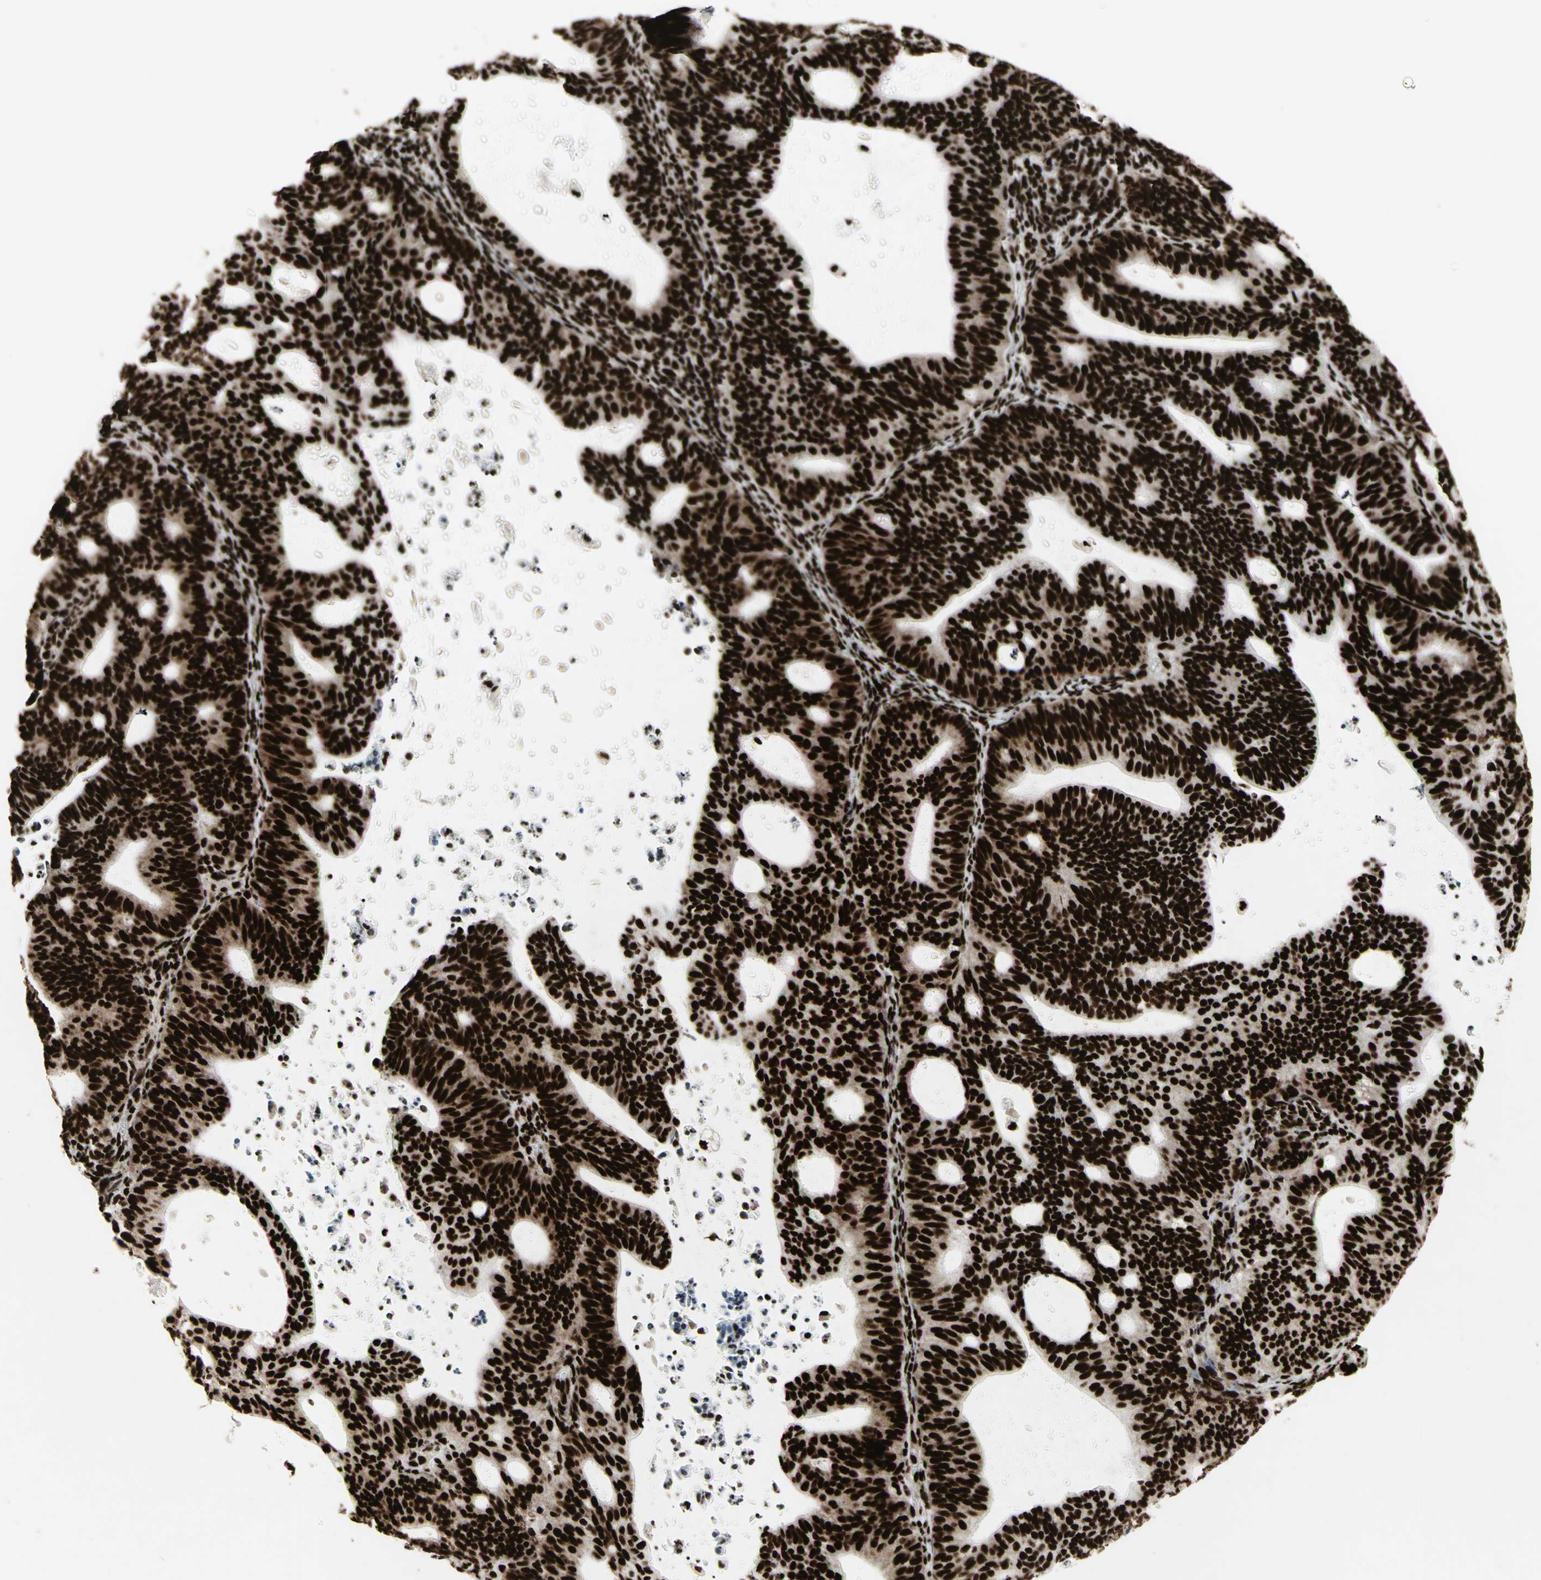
{"staining": {"intensity": "strong", "quantity": ">75%", "location": "nuclear"}, "tissue": "endometrial cancer", "cell_type": "Tumor cells", "image_type": "cancer", "snomed": [{"axis": "morphology", "description": "Adenocarcinoma, NOS"}, {"axis": "topography", "description": "Uterus"}], "caption": "Endometrial cancer (adenocarcinoma) tissue displays strong nuclear positivity in approximately >75% of tumor cells, visualized by immunohistochemistry.", "gene": "U2AF2", "patient": {"sex": "female", "age": 83}}